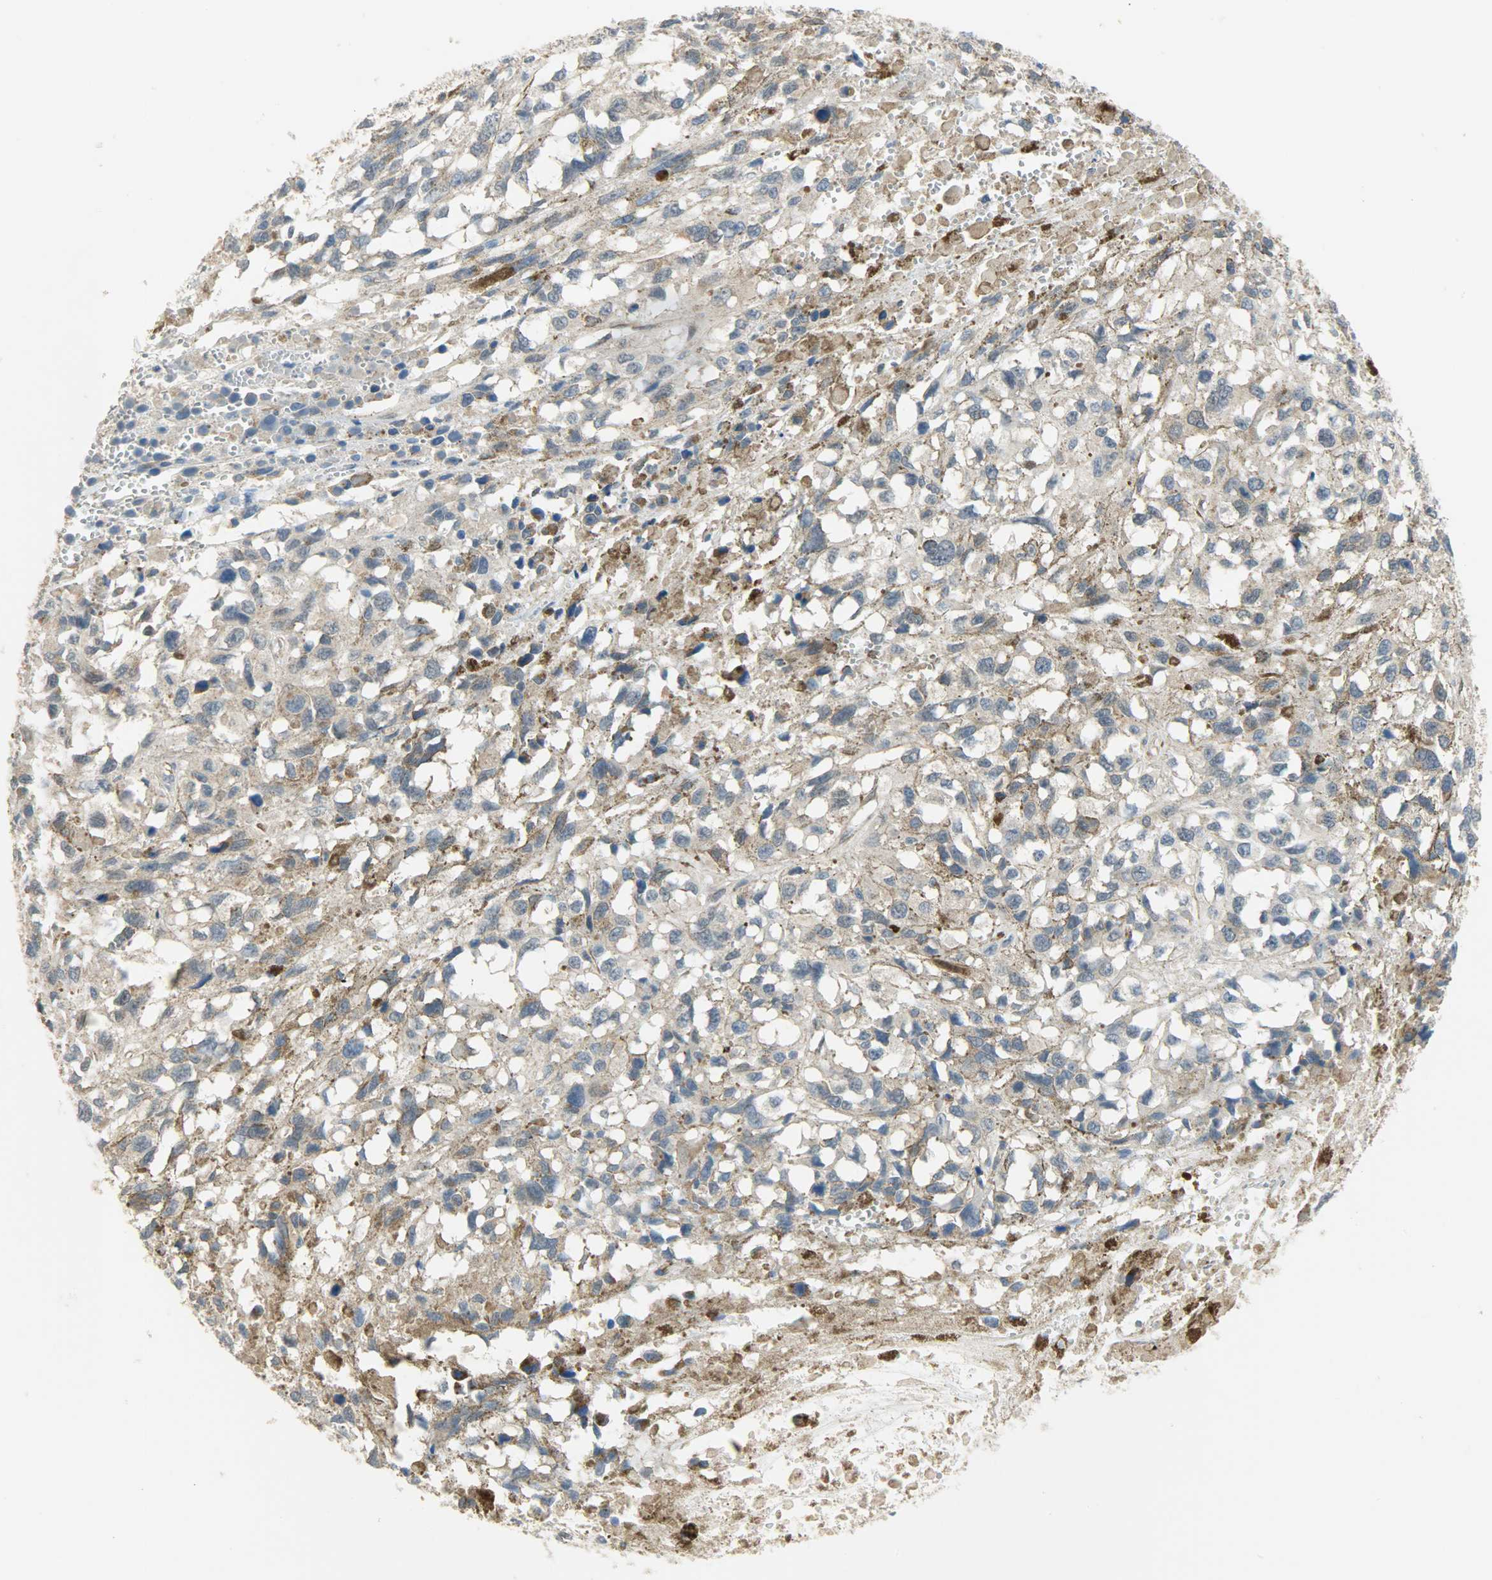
{"staining": {"intensity": "negative", "quantity": "none", "location": "none"}, "tissue": "melanoma", "cell_type": "Tumor cells", "image_type": "cancer", "snomed": [{"axis": "morphology", "description": "Malignant melanoma, Metastatic site"}, {"axis": "topography", "description": "Lymph node"}], "caption": "Image shows no protein staining in tumor cells of malignant melanoma (metastatic site) tissue.", "gene": "FKBP1A", "patient": {"sex": "male", "age": 59}}